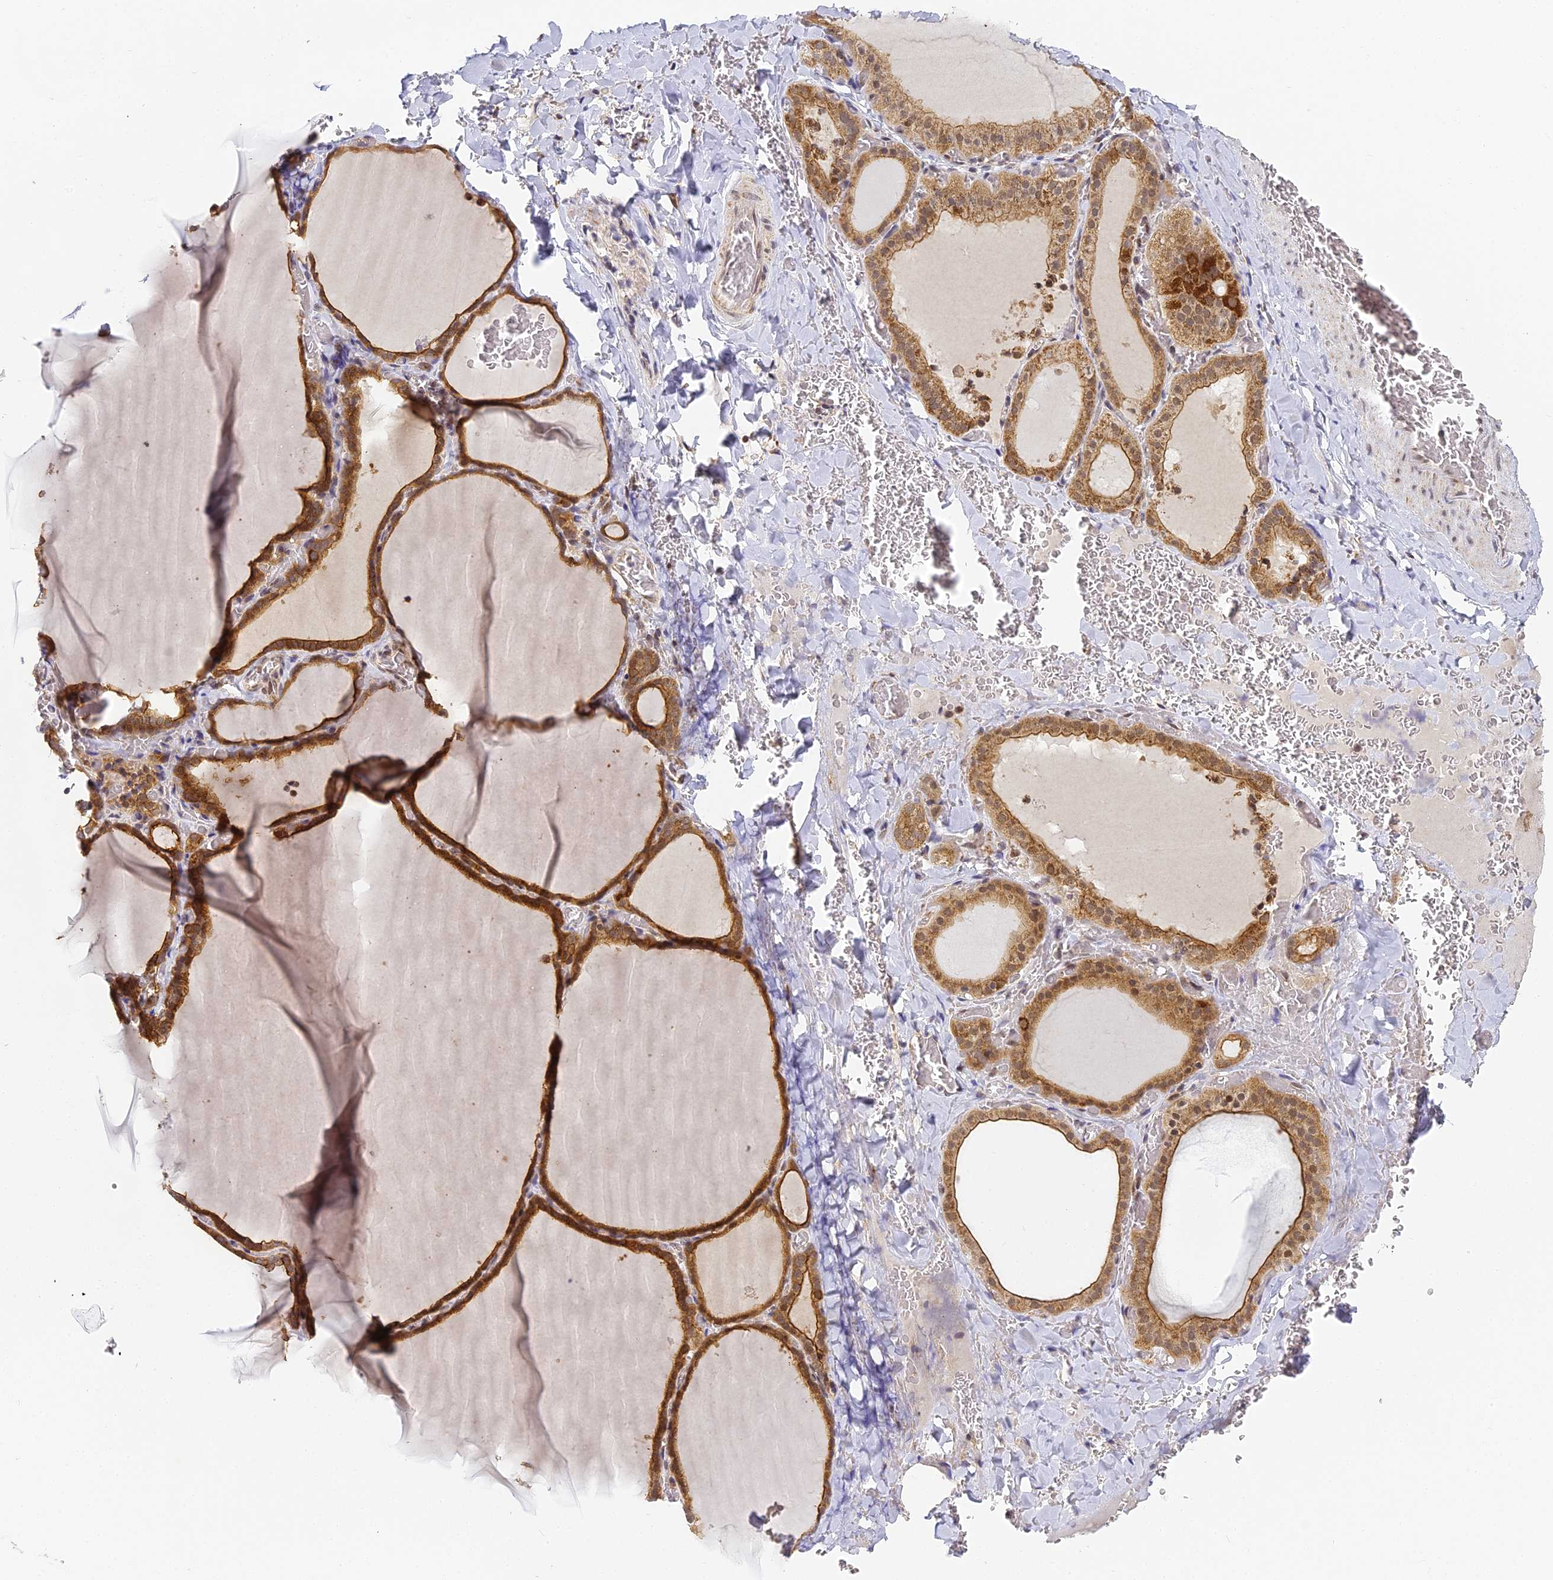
{"staining": {"intensity": "moderate", "quantity": ">75%", "location": "cytoplasmic/membranous,nuclear"}, "tissue": "thyroid gland", "cell_type": "Glandular cells", "image_type": "normal", "snomed": [{"axis": "morphology", "description": "Normal tissue, NOS"}, {"axis": "topography", "description": "Thyroid gland"}], "caption": "Immunohistochemical staining of normal thyroid gland reveals medium levels of moderate cytoplasmic/membranous,nuclear staining in about >75% of glandular cells.", "gene": "DNAAF10", "patient": {"sex": "female", "age": 39}}